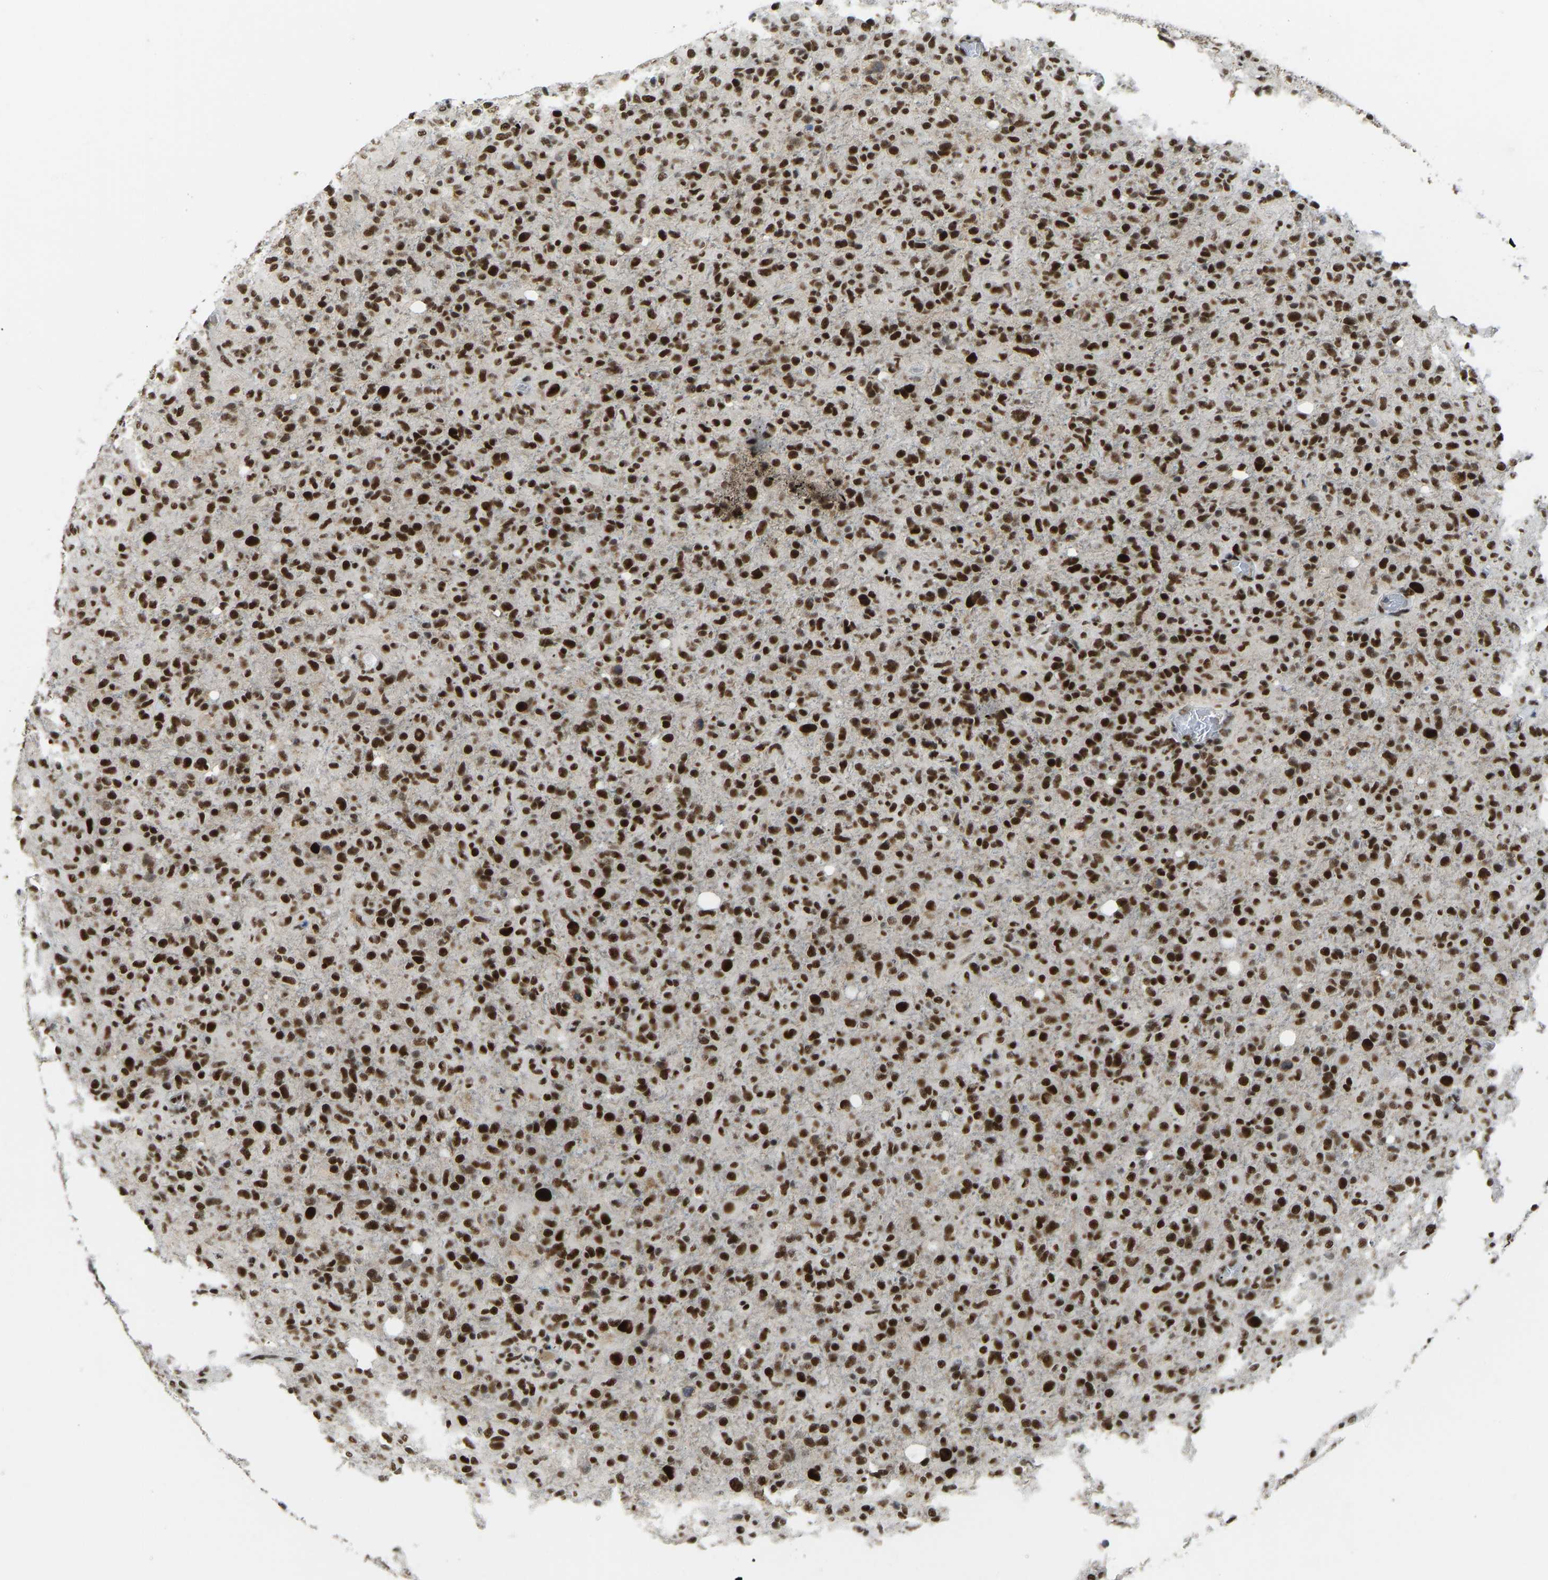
{"staining": {"intensity": "strong", "quantity": ">75%", "location": "nuclear"}, "tissue": "glioma", "cell_type": "Tumor cells", "image_type": "cancer", "snomed": [{"axis": "morphology", "description": "Glioma, malignant, High grade"}, {"axis": "topography", "description": "Brain"}], "caption": "Human malignant glioma (high-grade) stained for a protein (brown) demonstrates strong nuclear positive positivity in approximately >75% of tumor cells.", "gene": "FOXK1", "patient": {"sex": "female", "age": 57}}